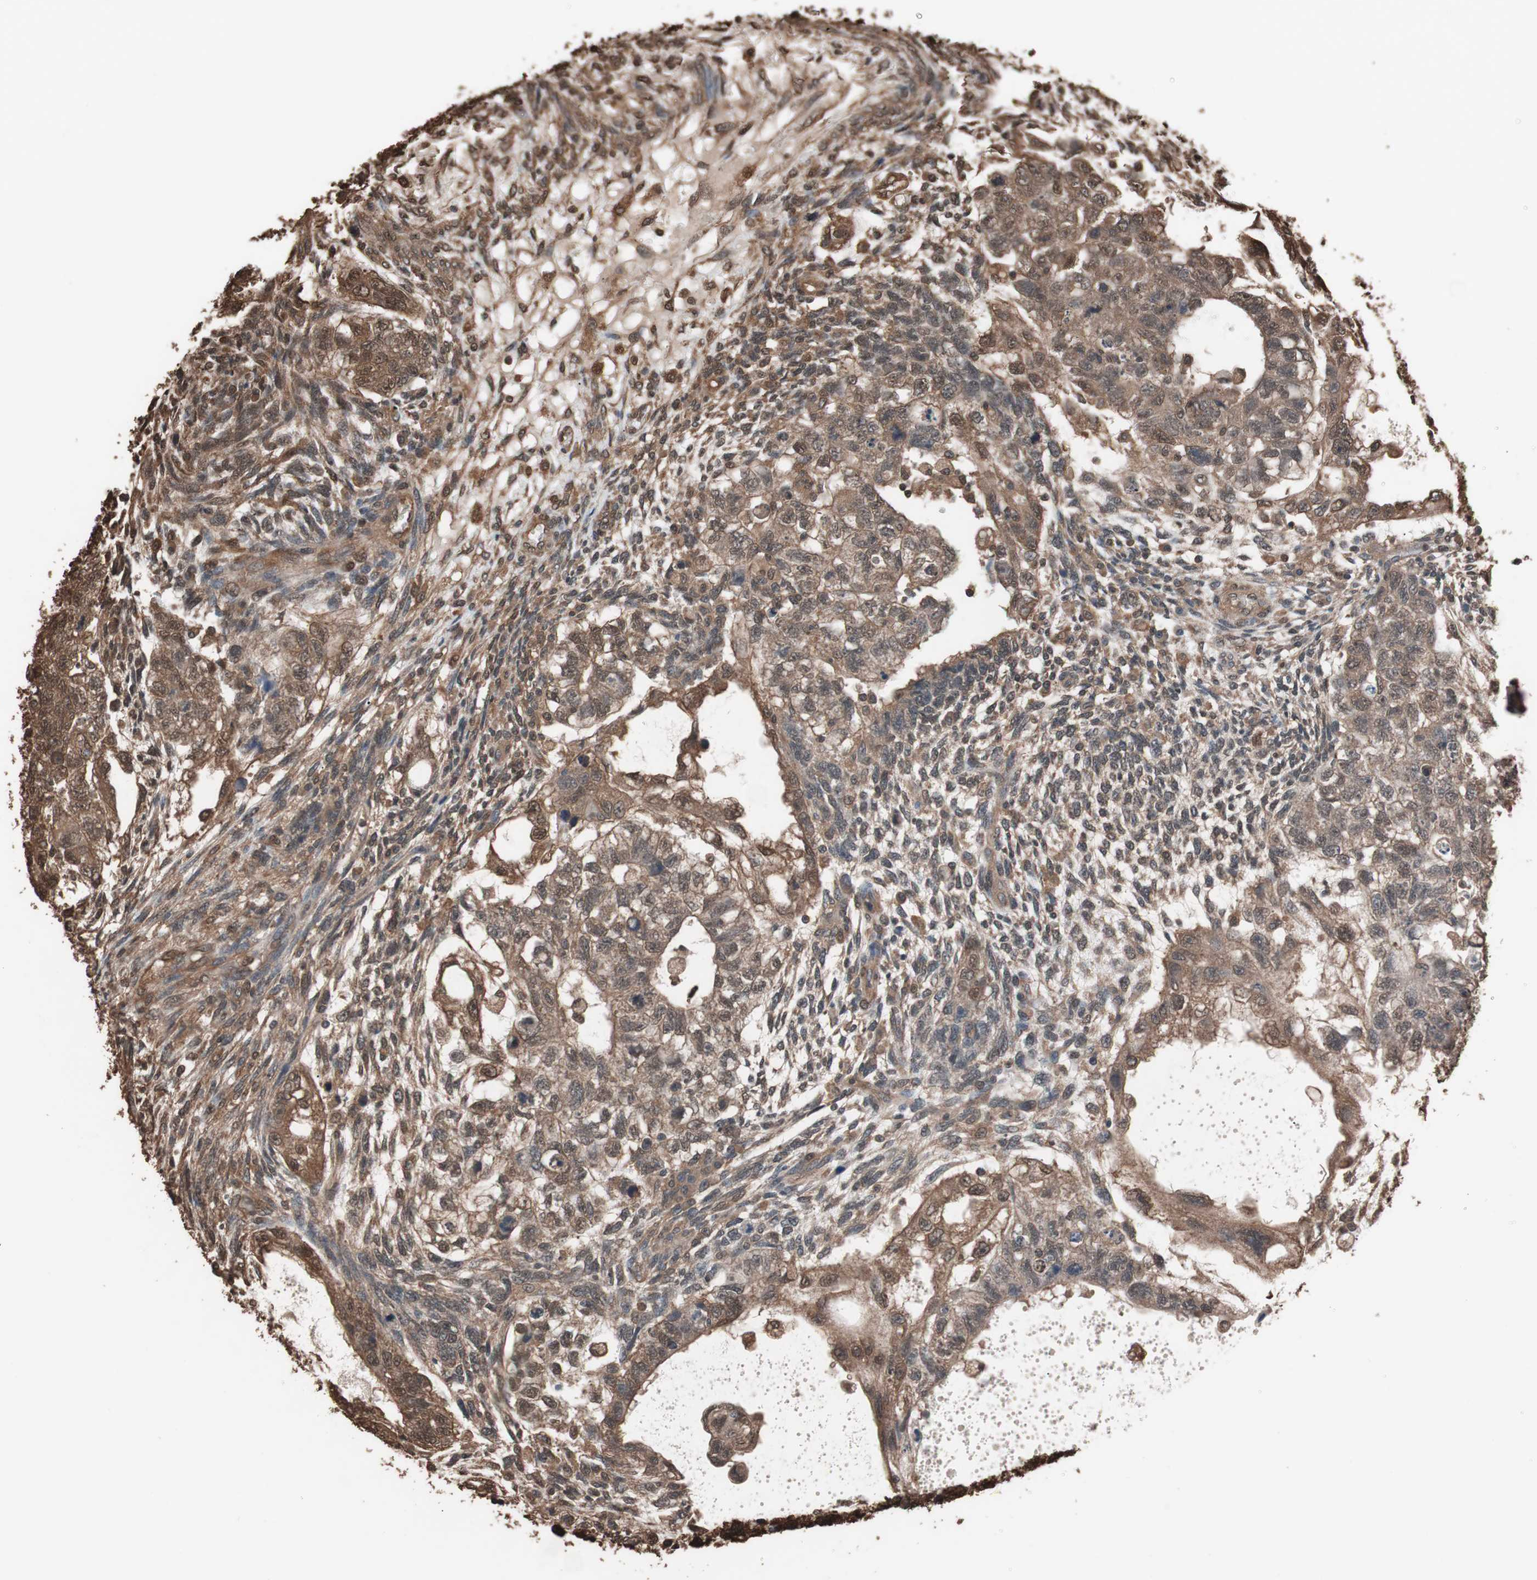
{"staining": {"intensity": "strong", "quantity": ">75%", "location": "cytoplasmic/membranous,nuclear"}, "tissue": "testis cancer", "cell_type": "Tumor cells", "image_type": "cancer", "snomed": [{"axis": "morphology", "description": "Normal tissue, NOS"}, {"axis": "morphology", "description": "Carcinoma, Embryonal, NOS"}, {"axis": "topography", "description": "Testis"}], "caption": "A photomicrograph of testis cancer stained for a protein displays strong cytoplasmic/membranous and nuclear brown staining in tumor cells.", "gene": "CALM2", "patient": {"sex": "male", "age": 36}}